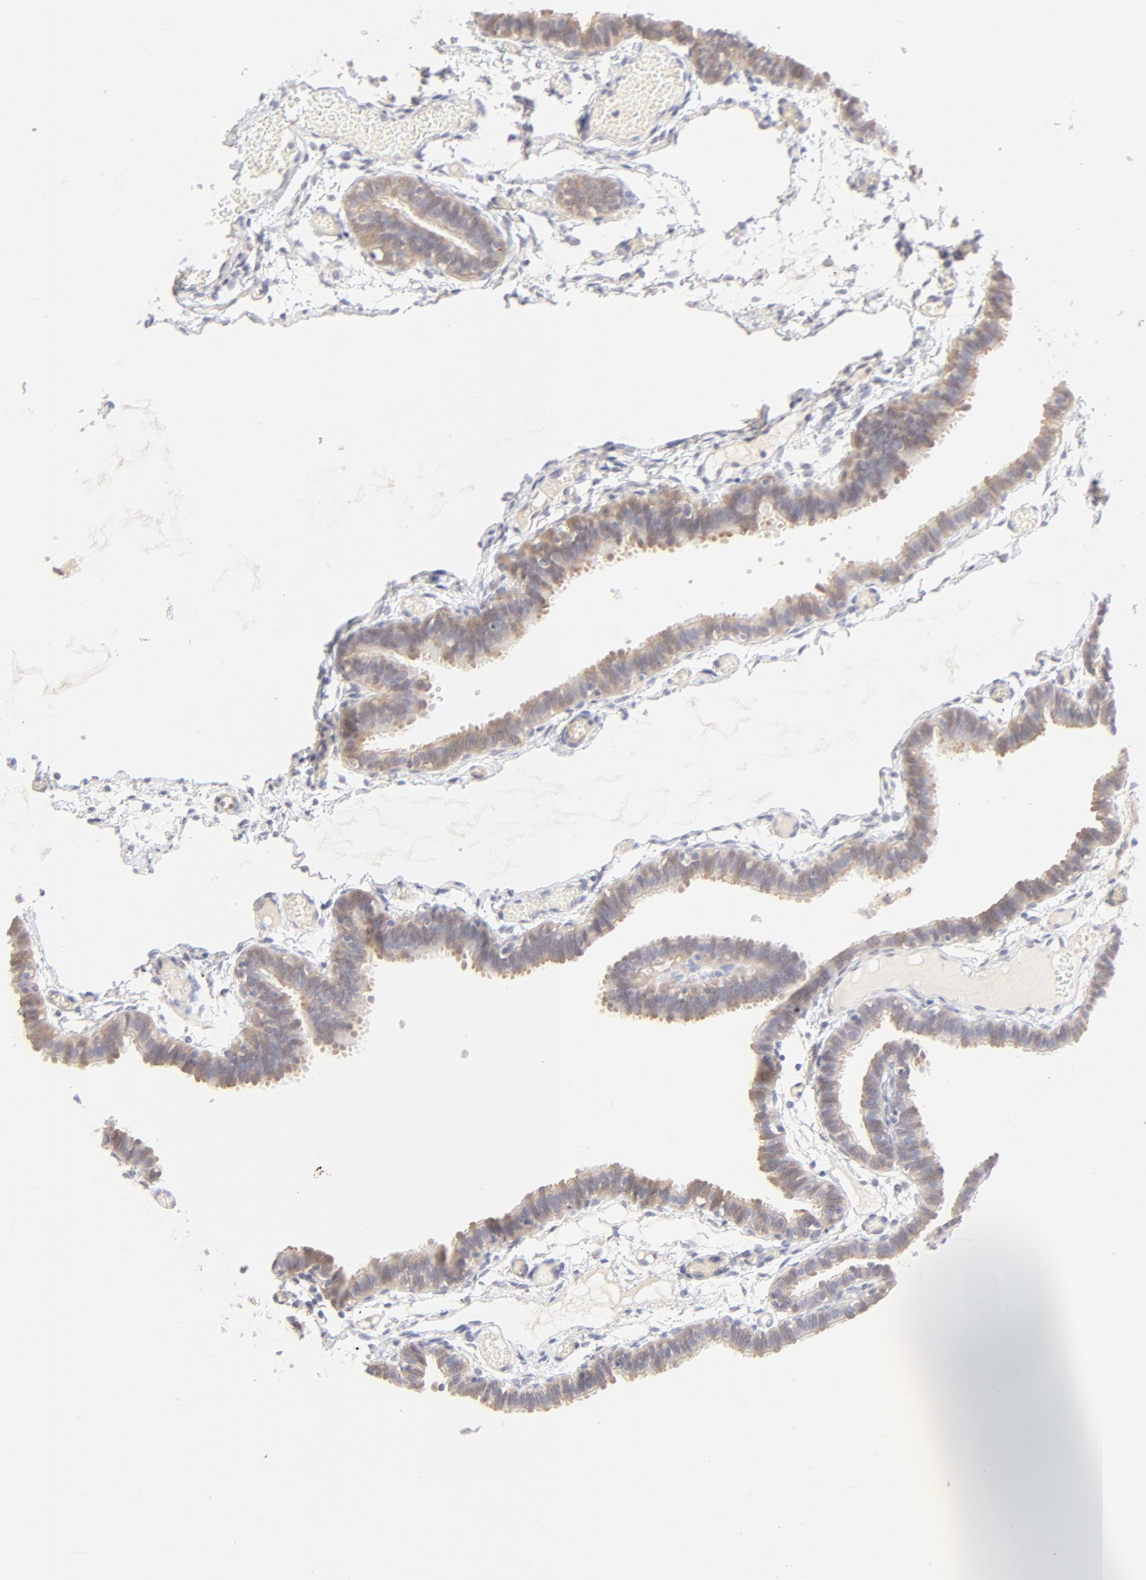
{"staining": {"intensity": "moderate", "quantity": "25%-75%", "location": "cytoplasmic/membranous"}, "tissue": "fallopian tube", "cell_type": "Glandular cells", "image_type": "normal", "snomed": [{"axis": "morphology", "description": "Normal tissue, NOS"}, {"axis": "topography", "description": "Fallopian tube"}], "caption": "Fallopian tube stained with immunohistochemistry (IHC) shows moderate cytoplasmic/membranous staining in approximately 25%-75% of glandular cells.", "gene": "NKX2", "patient": {"sex": "female", "age": 29}}